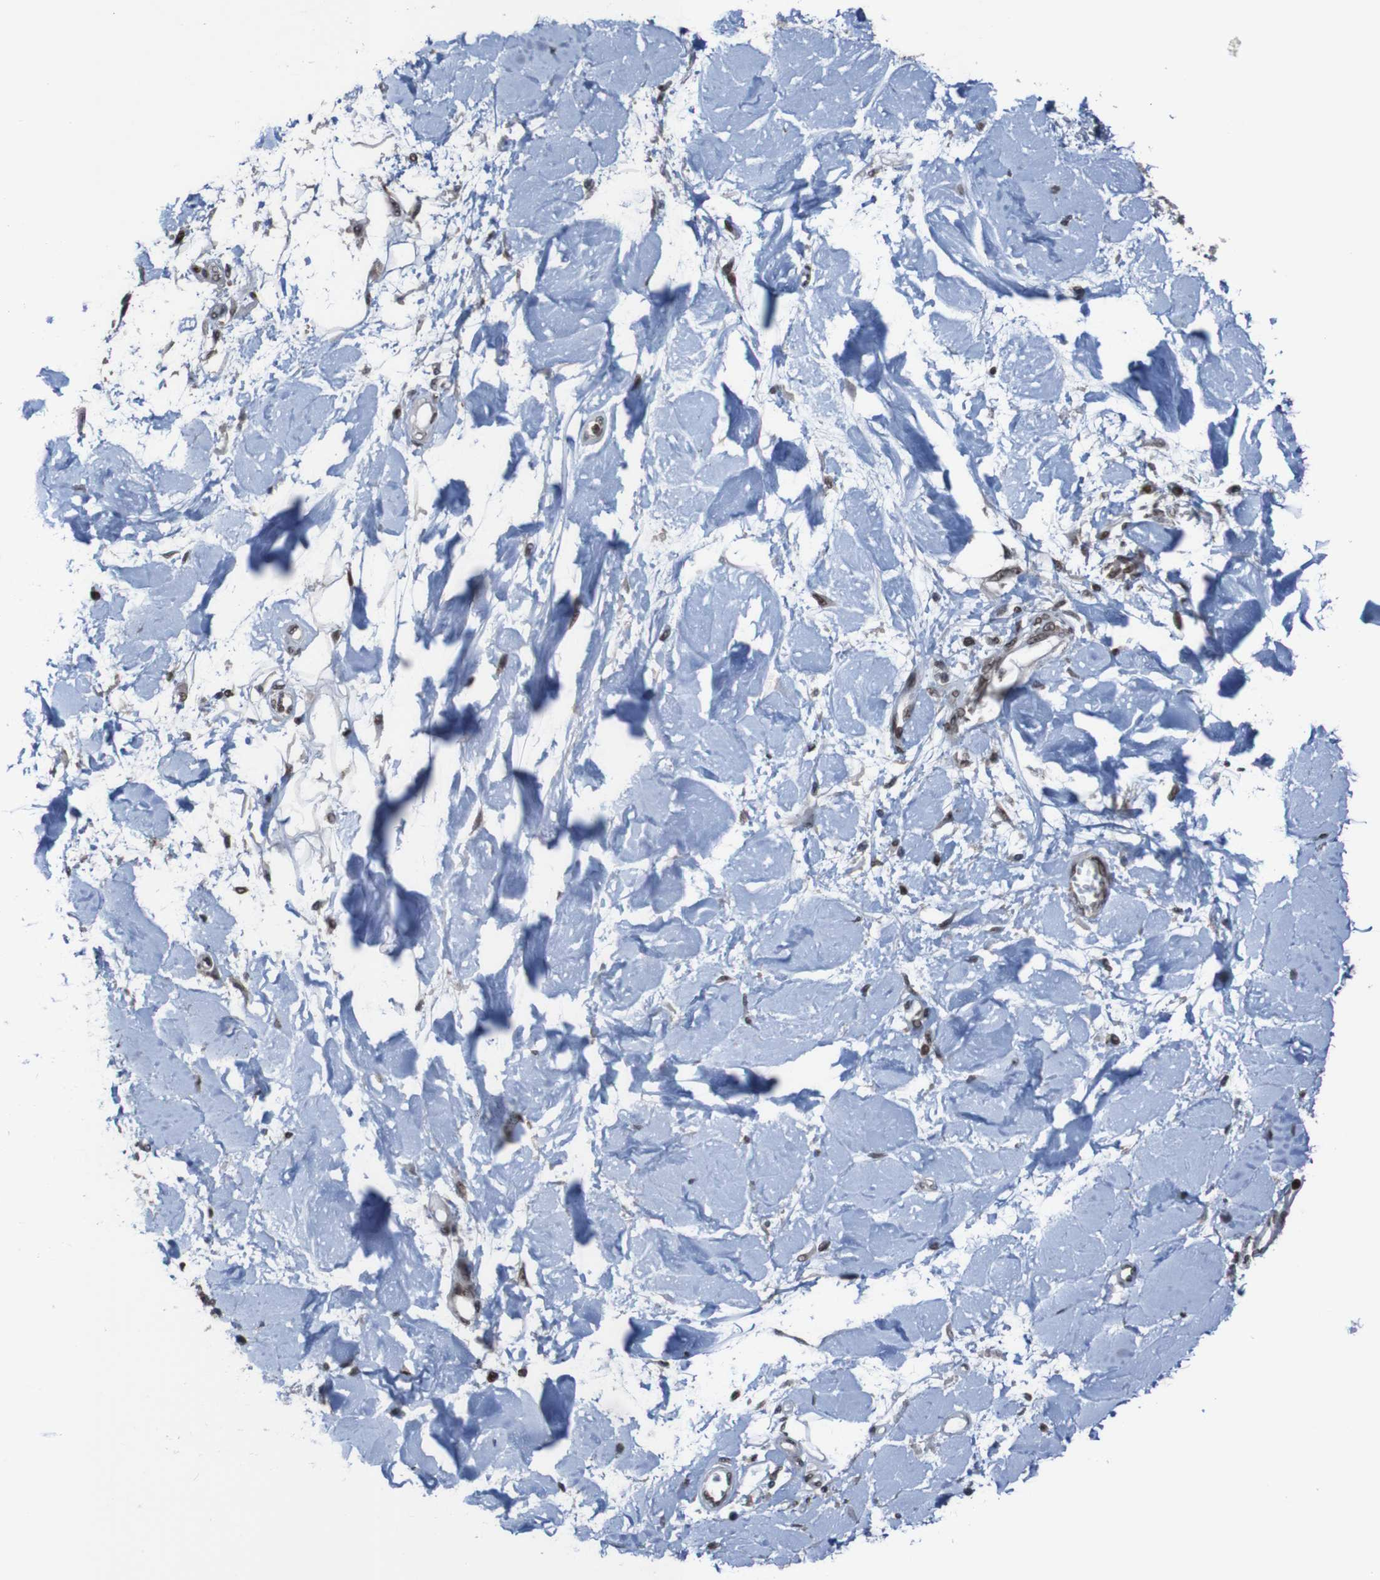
{"staining": {"intensity": "strong", "quantity": ">75%", "location": "nuclear"}, "tissue": "adipose tissue", "cell_type": "Adipocytes", "image_type": "normal", "snomed": [{"axis": "morphology", "description": "Squamous cell carcinoma, NOS"}, {"axis": "topography", "description": "Skin"}], "caption": "About >75% of adipocytes in unremarkable human adipose tissue reveal strong nuclear protein positivity as visualized by brown immunohistochemical staining.", "gene": "PHF2", "patient": {"sex": "male", "age": 83}}